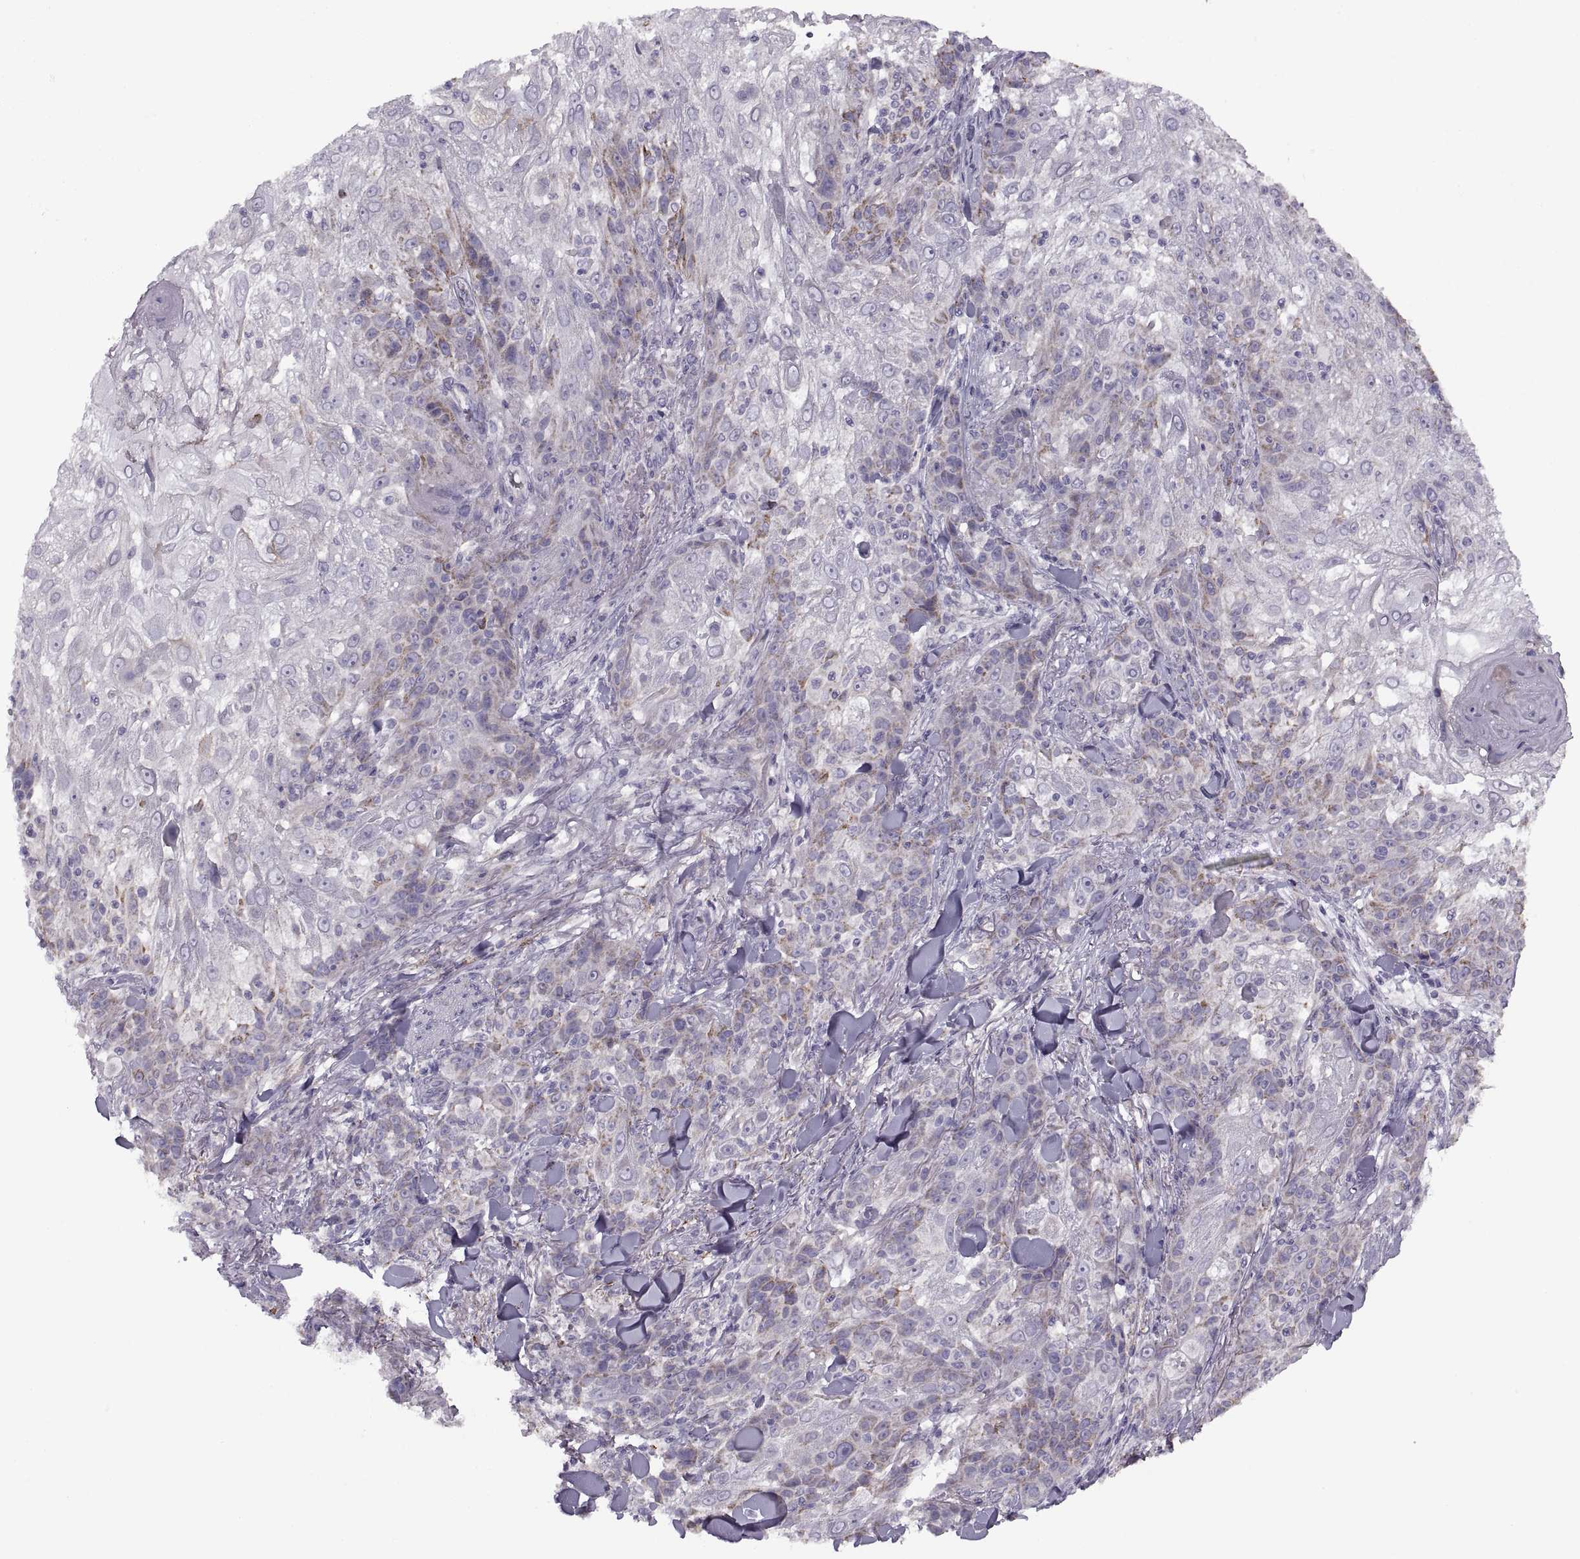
{"staining": {"intensity": "moderate", "quantity": "<25%", "location": "cytoplasmic/membranous"}, "tissue": "skin cancer", "cell_type": "Tumor cells", "image_type": "cancer", "snomed": [{"axis": "morphology", "description": "Normal tissue, NOS"}, {"axis": "morphology", "description": "Squamous cell carcinoma, NOS"}, {"axis": "topography", "description": "Skin"}], "caption": "Immunohistochemistry photomicrograph of neoplastic tissue: human skin squamous cell carcinoma stained using IHC reveals low levels of moderate protein expression localized specifically in the cytoplasmic/membranous of tumor cells, appearing as a cytoplasmic/membranous brown color.", "gene": "PIERCE1", "patient": {"sex": "female", "age": 83}}